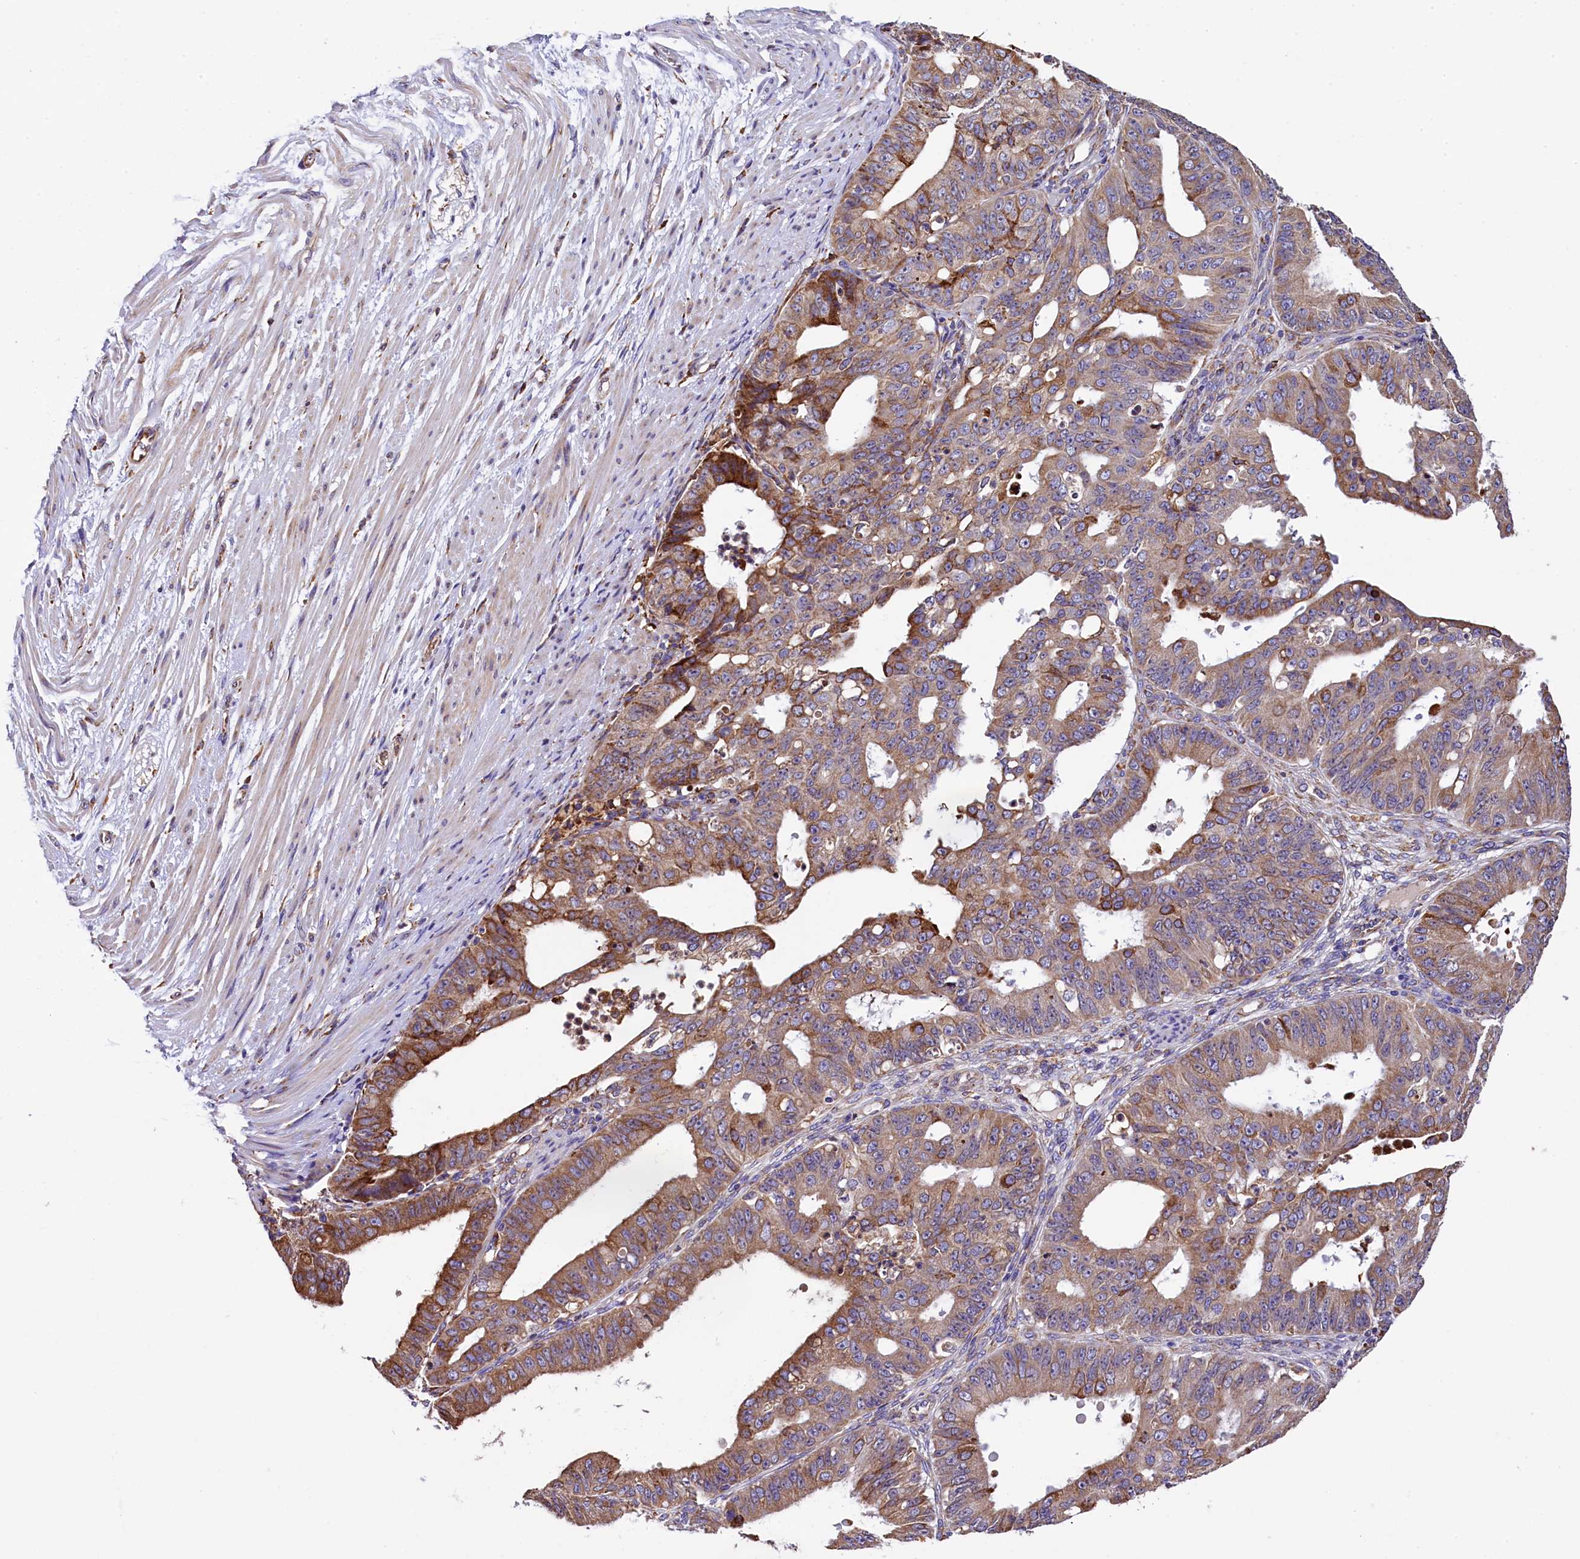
{"staining": {"intensity": "moderate", "quantity": "25%-75%", "location": "cytoplasmic/membranous"}, "tissue": "ovarian cancer", "cell_type": "Tumor cells", "image_type": "cancer", "snomed": [{"axis": "morphology", "description": "Carcinoma, endometroid"}, {"axis": "topography", "description": "Appendix"}, {"axis": "topography", "description": "Ovary"}], "caption": "The immunohistochemical stain labels moderate cytoplasmic/membranous positivity in tumor cells of endometroid carcinoma (ovarian) tissue.", "gene": "CAPS2", "patient": {"sex": "female", "age": 42}}